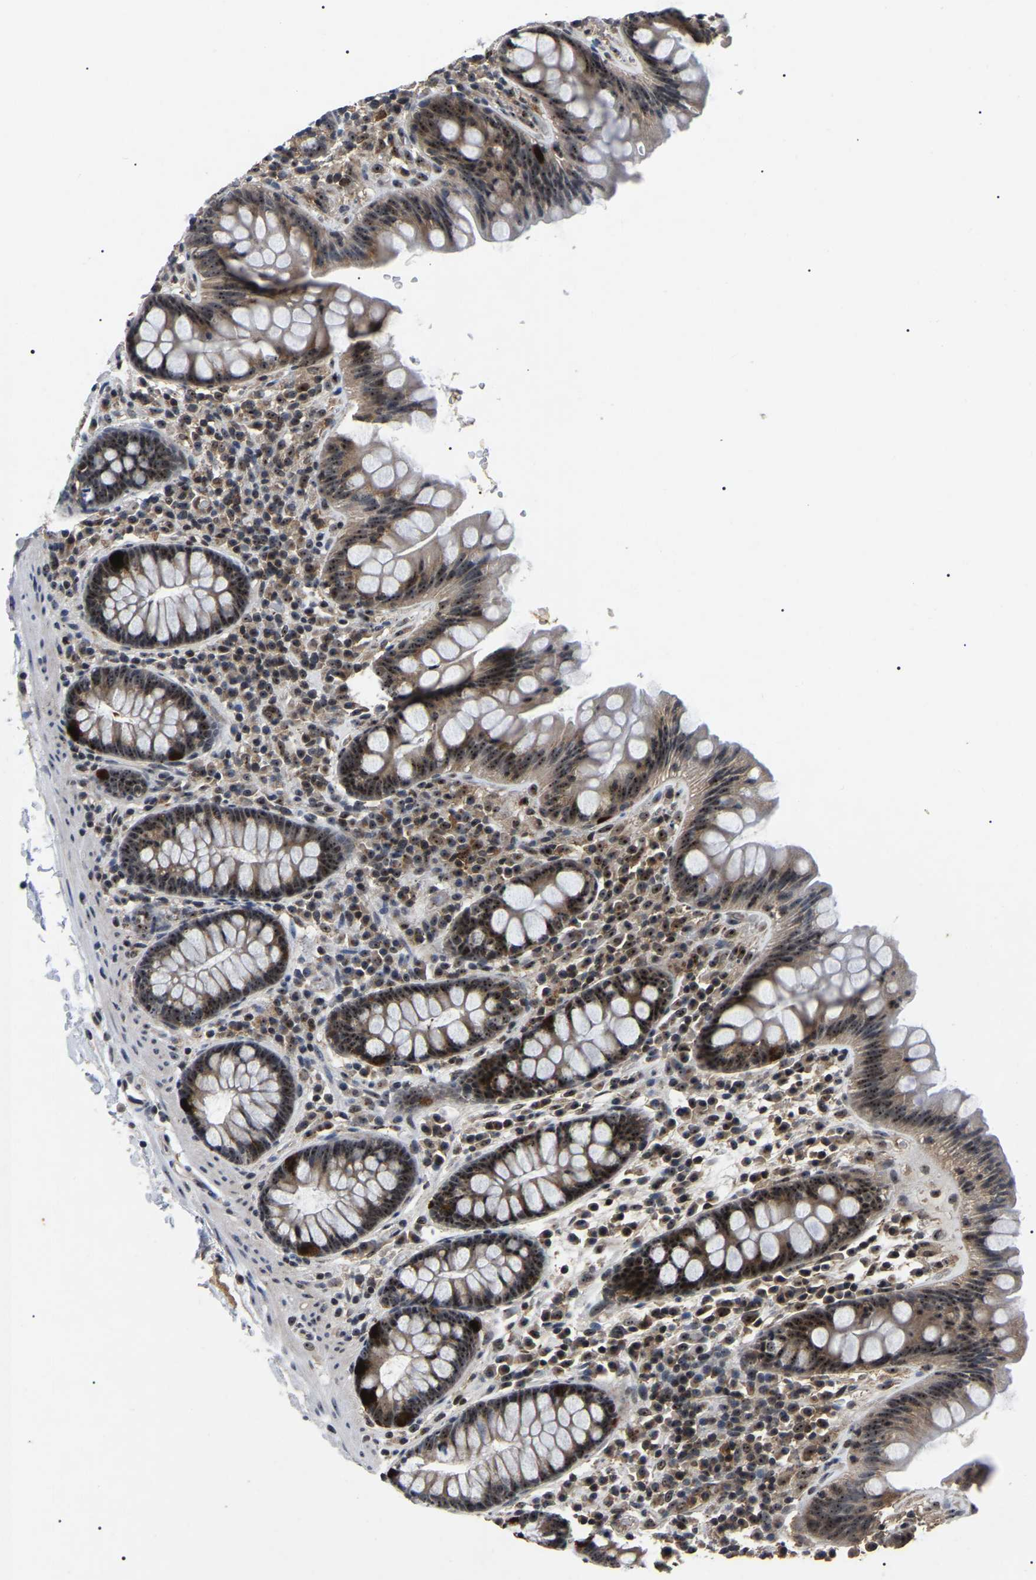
{"staining": {"intensity": "weak", "quantity": ">75%", "location": "cytoplasmic/membranous,nuclear"}, "tissue": "colon", "cell_type": "Endothelial cells", "image_type": "normal", "snomed": [{"axis": "morphology", "description": "Normal tissue, NOS"}, {"axis": "topography", "description": "Colon"}], "caption": "Immunohistochemistry staining of unremarkable colon, which exhibits low levels of weak cytoplasmic/membranous,nuclear staining in about >75% of endothelial cells indicating weak cytoplasmic/membranous,nuclear protein expression. The staining was performed using DAB (3,3'-diaminobenzidine) (brown) for protein detection and nuclei were counterstained in hematoxylin (blue).", "gene": "RBM28", "patient": {"sex": "female", "age": 80}}